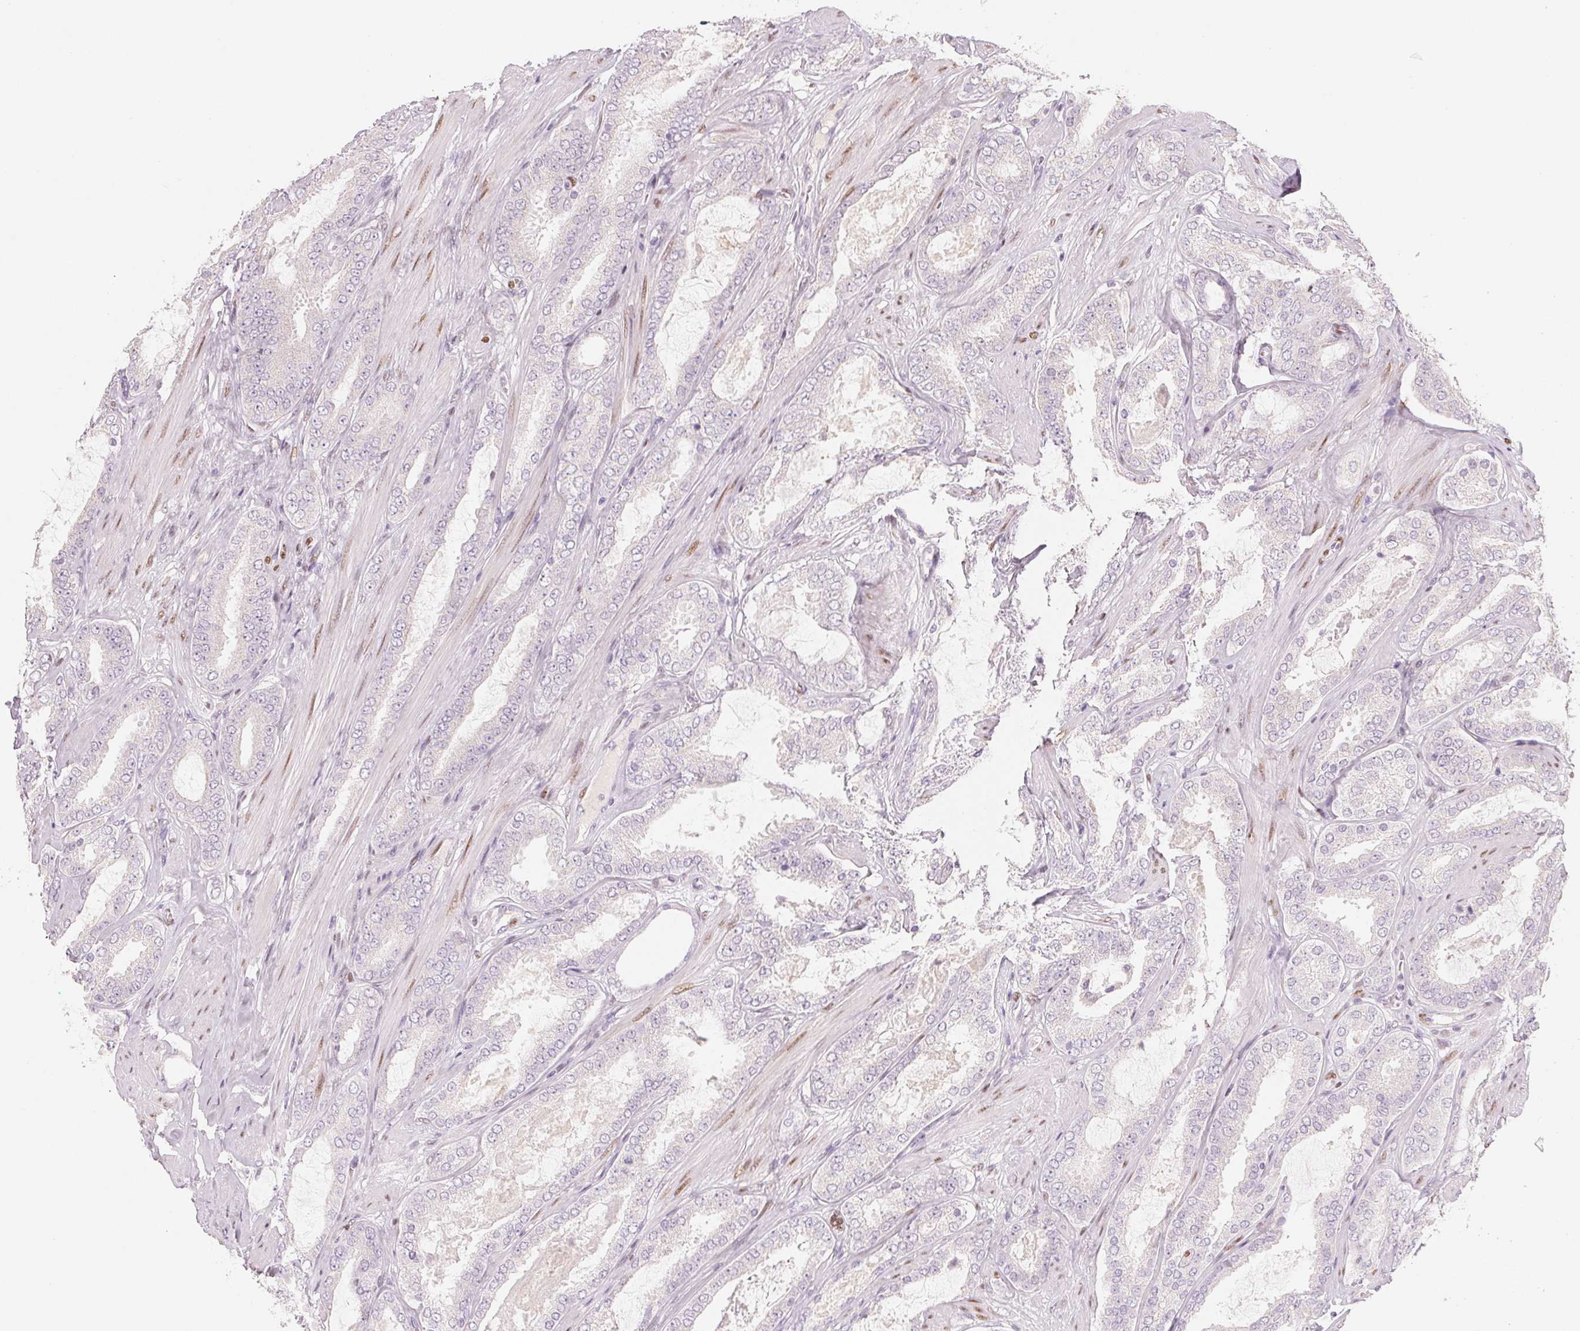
{"staining": {"intensity": "negative", "quantity": "none", "location": "none"}, "tissue": "prostate cancer", "cell_type": "Tumor cells", "image_type": "cancer", "snomed": [{"axis": "morphology", "description": "Adenocarcinoma, High grade"}, {"axis": "topography", "description": "Prostate"}], "caption": "Image shows no protein staining in tumor cells of prostate adenocarcinoma (high-grade) tissue.", "gene": "SMARCD3", "patient": {"sex": "male", "age": 63}}